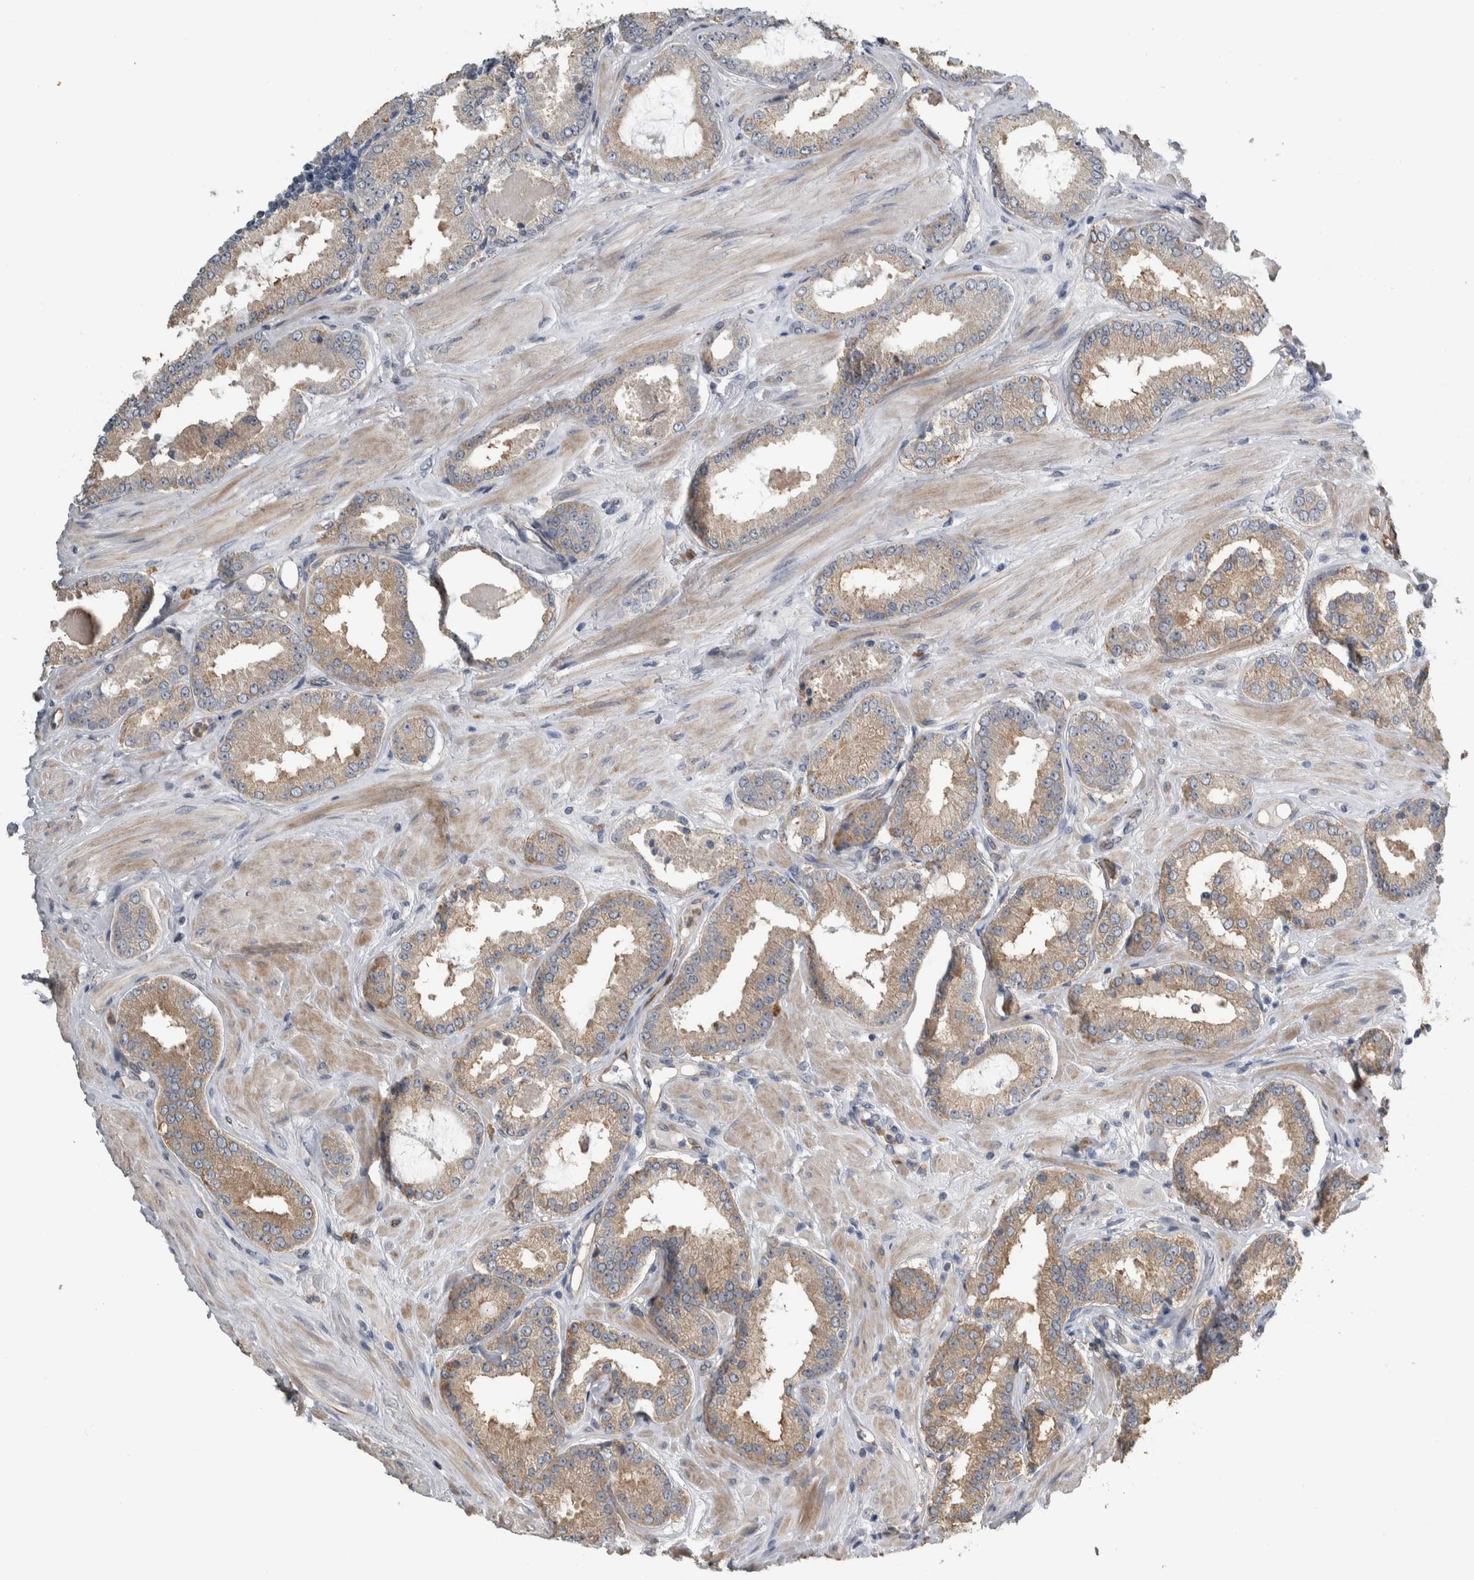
{"staining": {"intensity": "weak", "quantity": "25%-75%", "location": "cytoplasmic/membranous"}, "tissue": "prostate cancer", "cell_type": "Tumor cells", "image_type": "cancer", "snomed": [{"axis": "morphology", "description": "Adenocarcinoma, Low grade"}, {"axis": "topography", "description": "Prostate"}], "caption": "High-magnification brightfield microscopy of adenocarcinoma (low-grade) (prostate) stained with DAB (3,3'-diaminobenzidine) (brown) and counterstained with hematoxylin (blue). tumor cells exhibit weak cytoplasmic/membranous staining is present in approximately25%-75% of cells.", "gene": "NT5C2", "patient": {"sex": "male", "age": 62}}